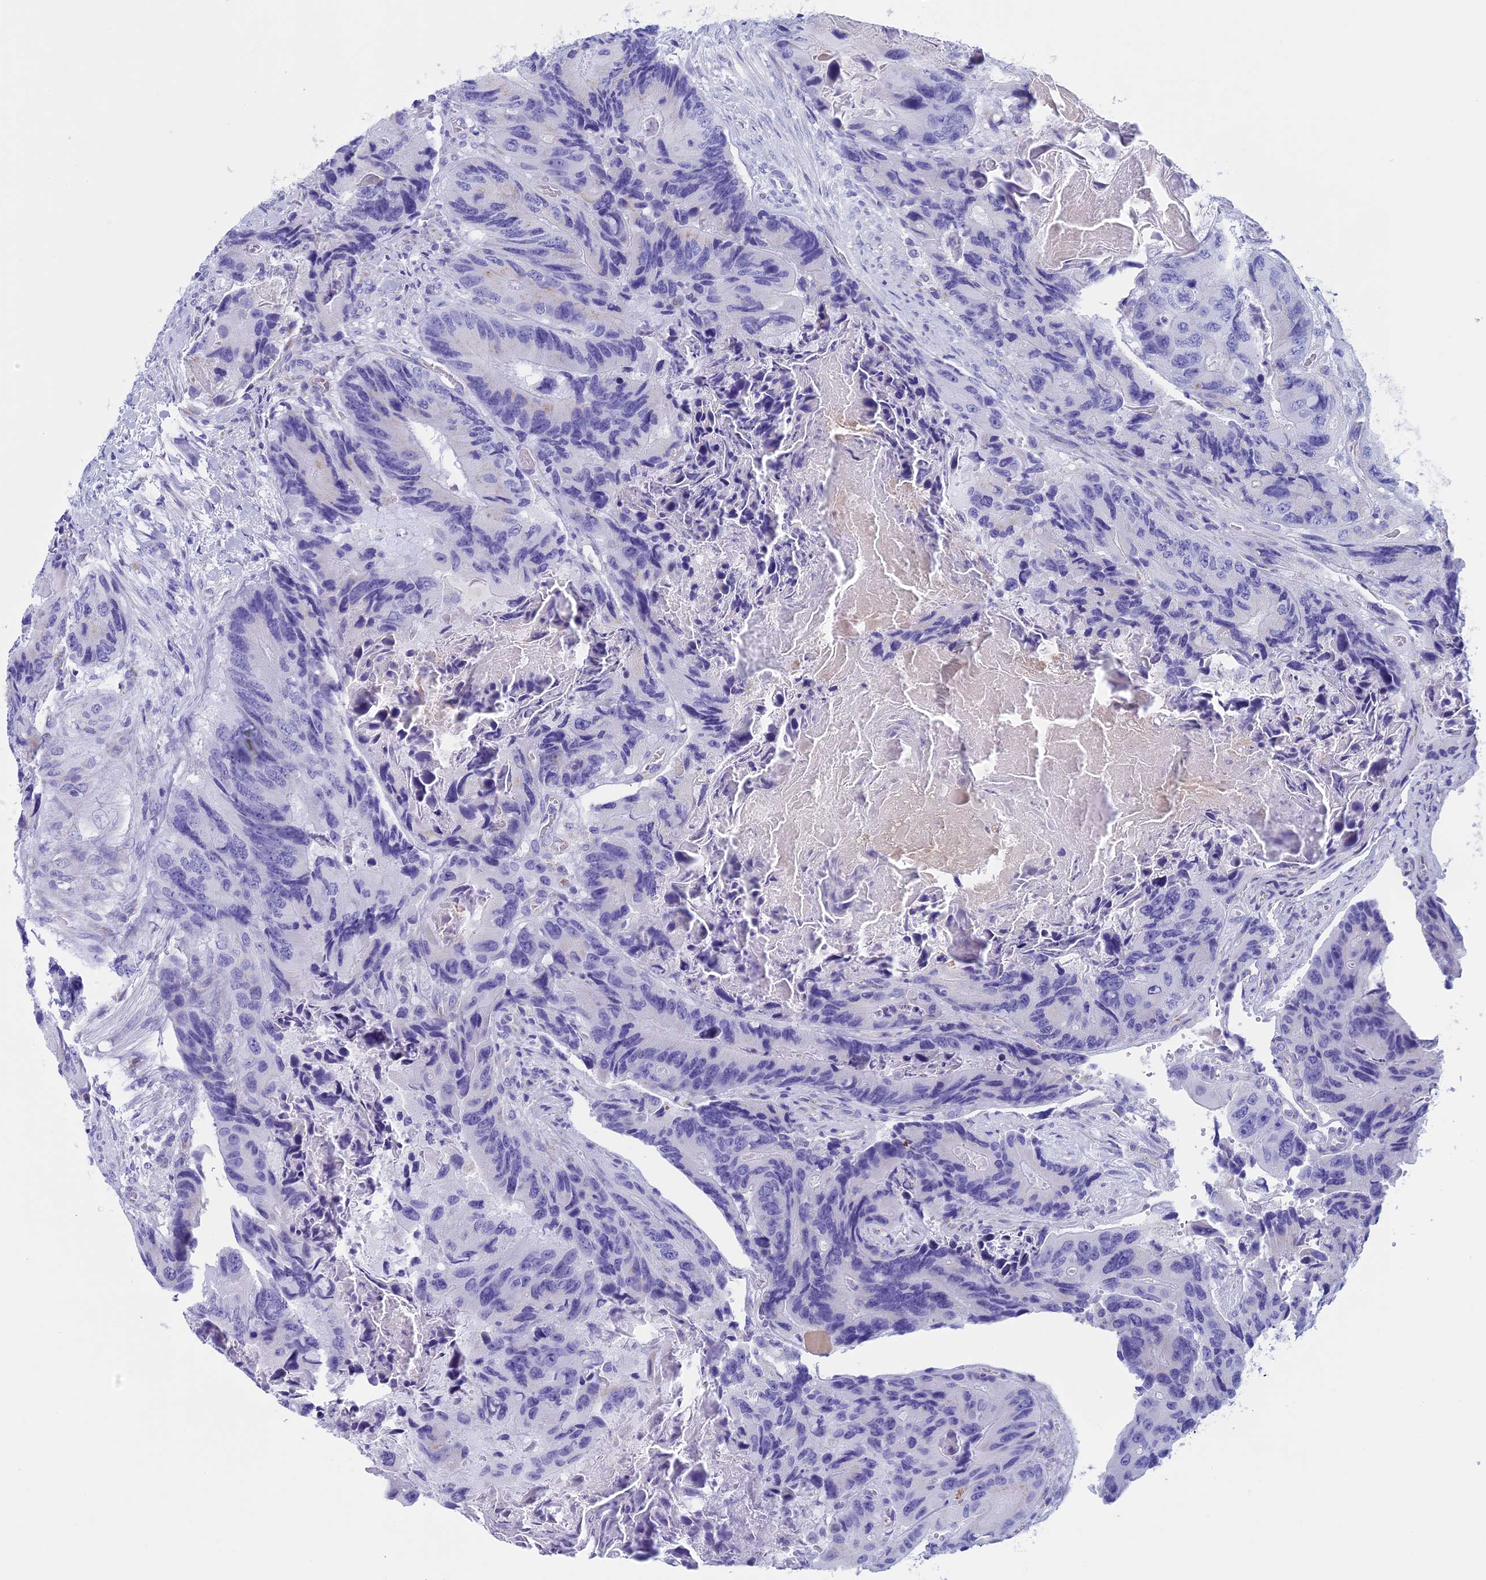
{"staining": {"intensity": "negative", "quantity": "none", "location": "none"}, "tissue": "colorectal cancer", "cell_type": "Tumor cells", "image_type": "cancer", "snomed": [{"axis": "morphology", "description": "Adenocarcinoma, NOS"}, {"axis": "topography", "description": "Colon"}], "caption": "DAB (3,3'-diaminobenzidine) immunohistochemical staining of human colorectal cancer shows no significant positivity in tumor cells.", "gene": "NDUFB9", "patient": {"sex": "male", "age": 84}}